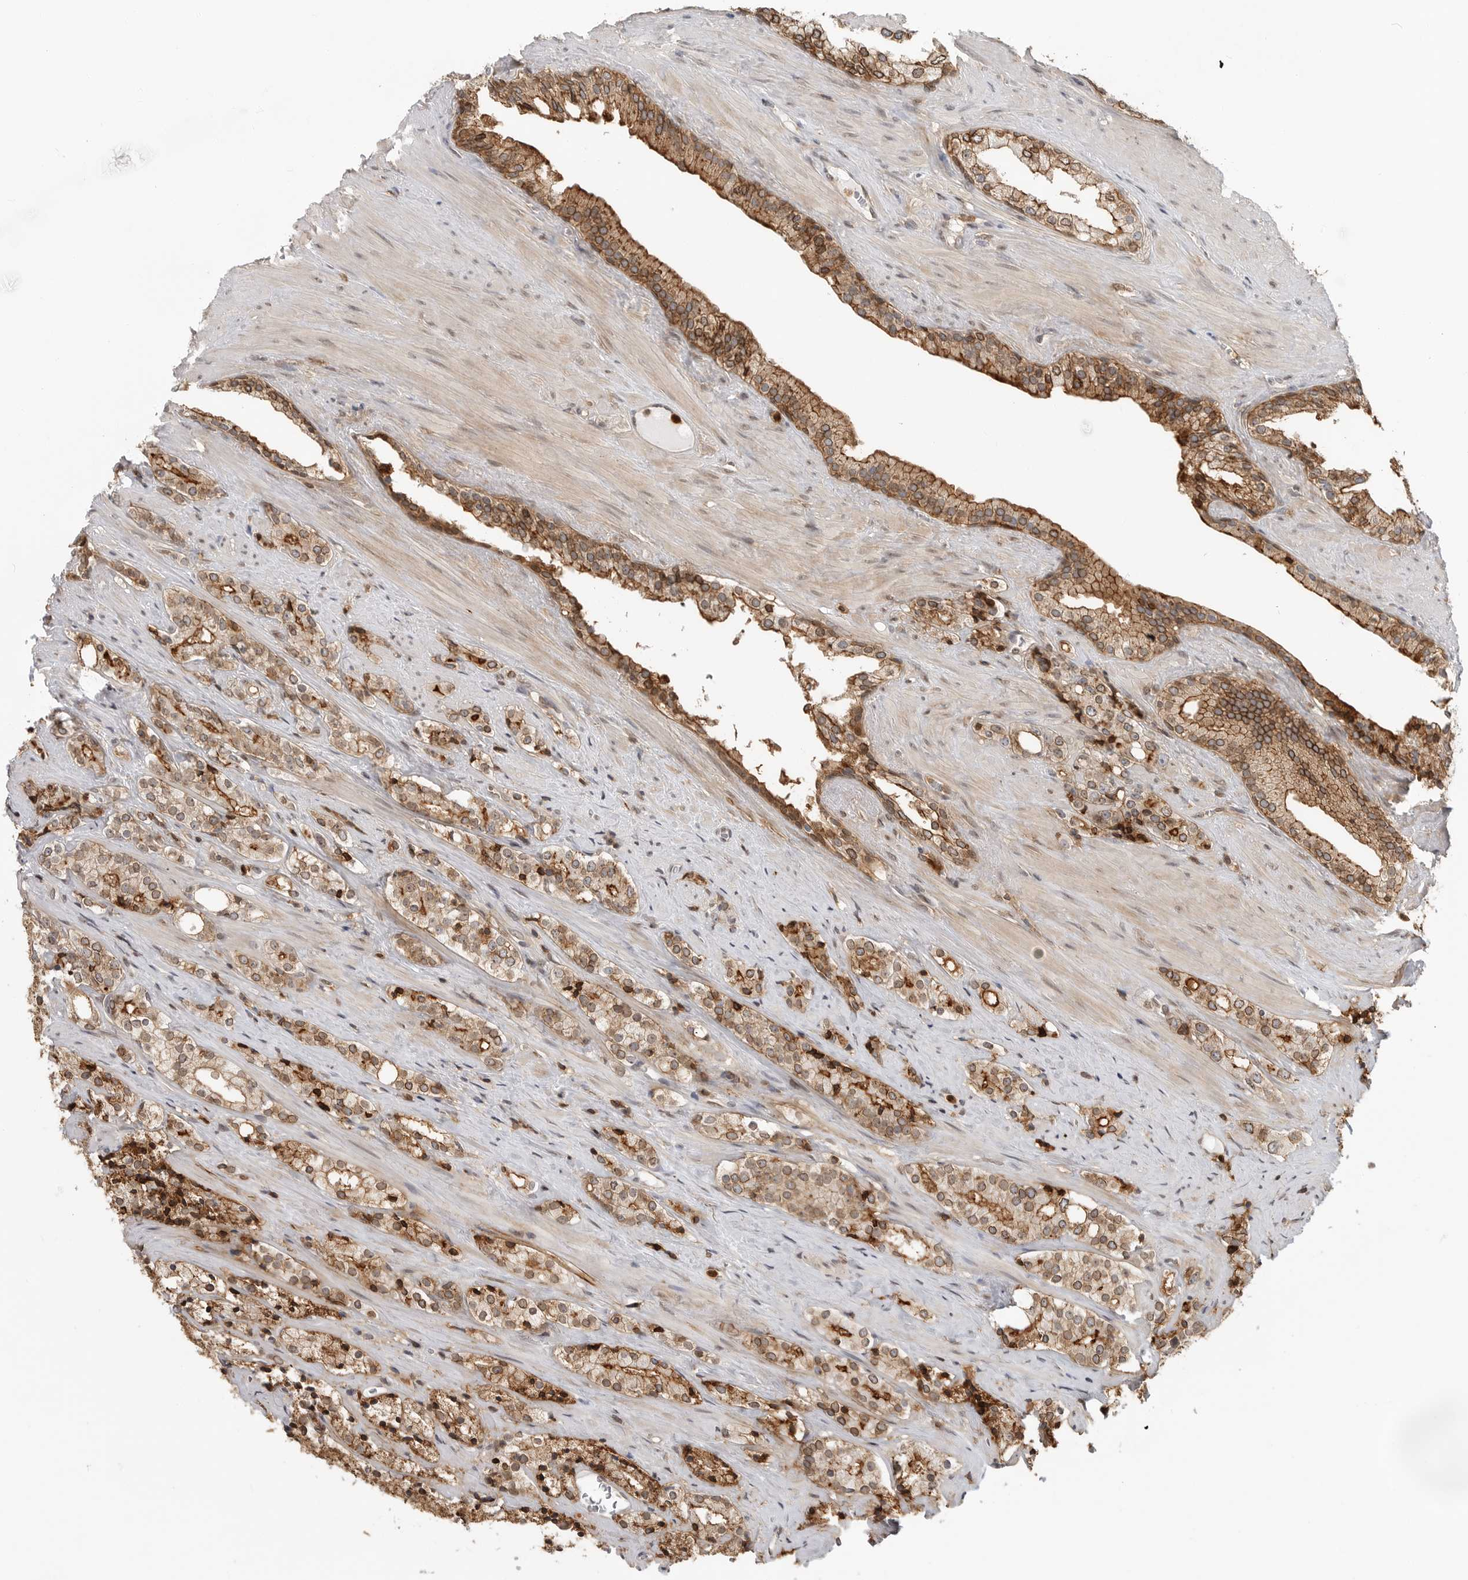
{"staining": {"intensity": "moderate", "quantity": ">75%", "location": "cytoplasmic/membranous,nuclear"}, "tissue": "prostate cancer", "cell_type": "Tumor cells", "image_type": "cancer", "snomed": [{"axis": "morphology", "description": "Adenocarcinoma, High grade"}, {"axis": "topography", "description": "Prostate"}], "caption": "A micrograph of prostate cancer stained for a protein shows moderate cytoplasmic/membranous and nuclear brown staining in tumor cells. The staining was performed using DAB to visualize the protein expression in brown, while the nuclei were stained in blue with hematoxylin (Magnification: 20x).", "gene": "ANXA11", "patient": {"sex": "male", "age": 71}}